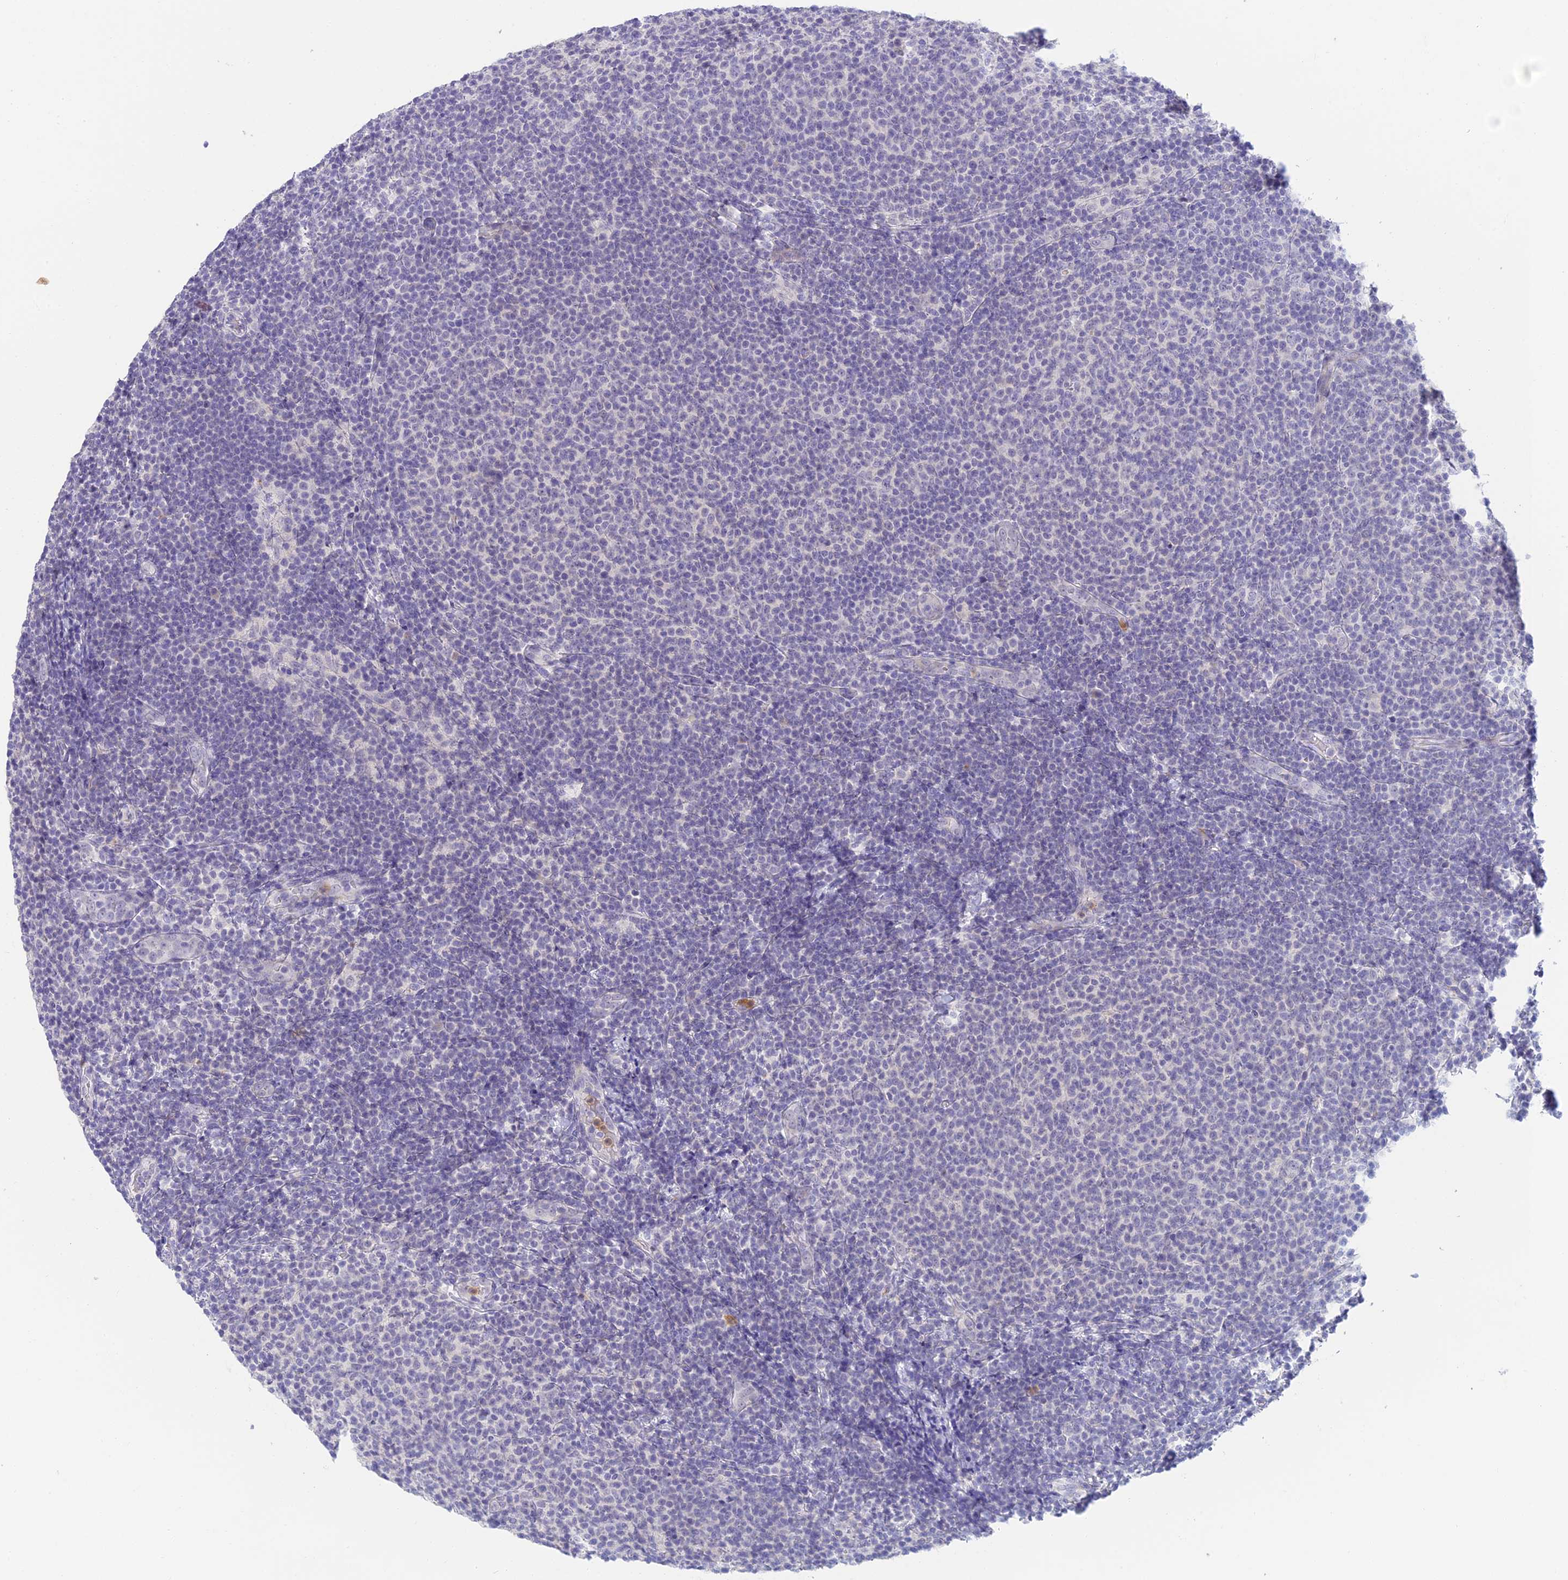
{"staining": {"intensity": "negative", "quantity": "none", "location": "none"}, "tissue": "lymphoma", "cell_type": "Tumor cells", "image_type": "cancer", "snomed": [{"axis": "morphology", "description": "Malignant lymphoma, non-Hodgkin's type, Low grade"}, {"axis": "topography", "description": "Lymph node"}], "caption": "Immunohistochemistry of lymphoma exhibits no staining in tumor cells.", "gene": "INTS13", "patient": {"sex": "male", "age": 66}}